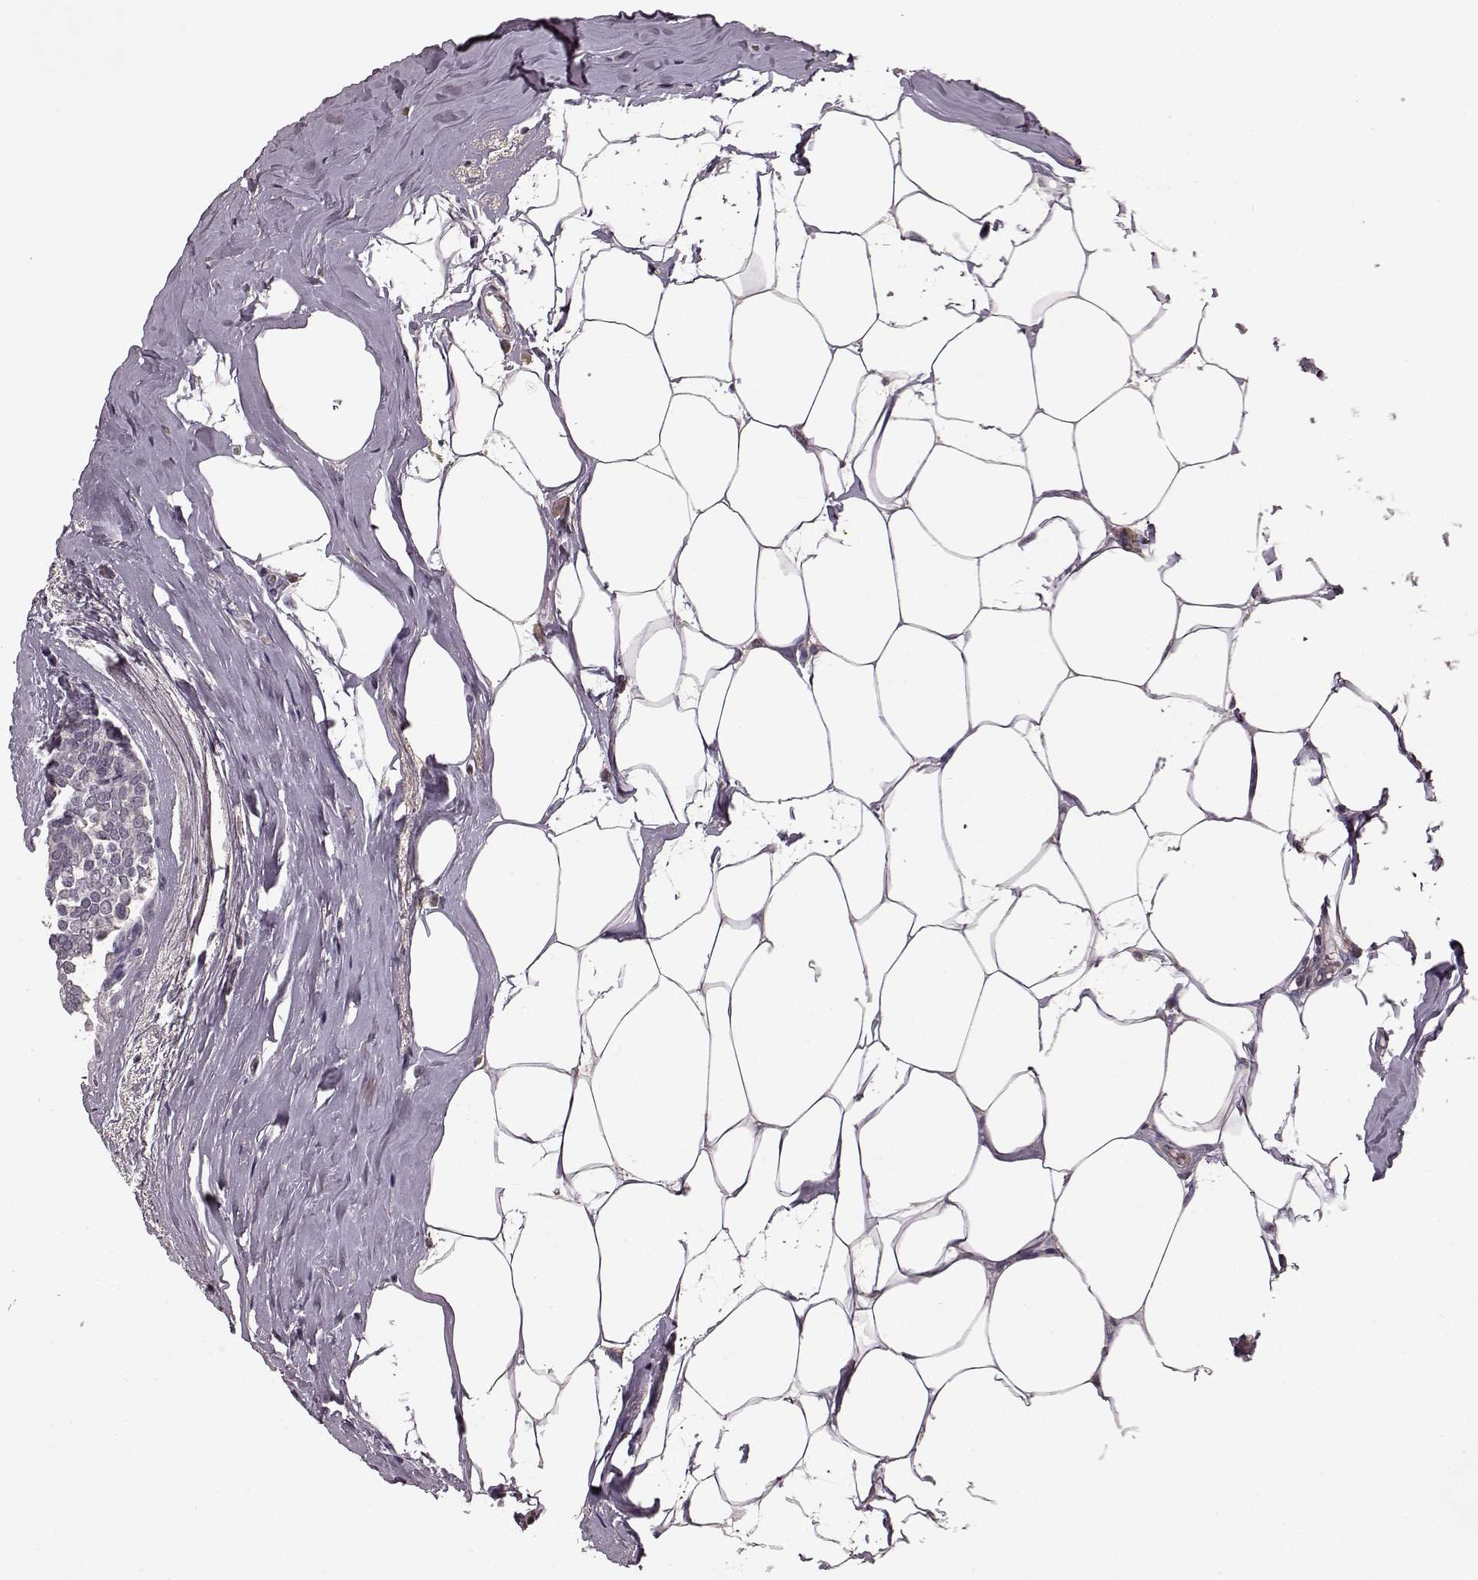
{"staining": {"intensity": "negative", "quantity": "none", "location": "none"}, "tissue": "breast cancer", "cell_type": "Tumor cells", "image_type": "cancer", "snomed": [{"axis": "morphology", "description": "Intraductal carcinoma, in situ"}, {"axis": "morphology", "description": "Duct carcinoma"}, {"axis": "morphology", "description": "Lobular carcinoma, in situ"}, {"axis": "topography", "description": "Breast"}], "caption": "Breast cancer stained for a protein using immunohistochemistry (IHC) displays no expression tumor cells.", "gene": "NRL", "patient": {"sex": "female", "age": 44}}